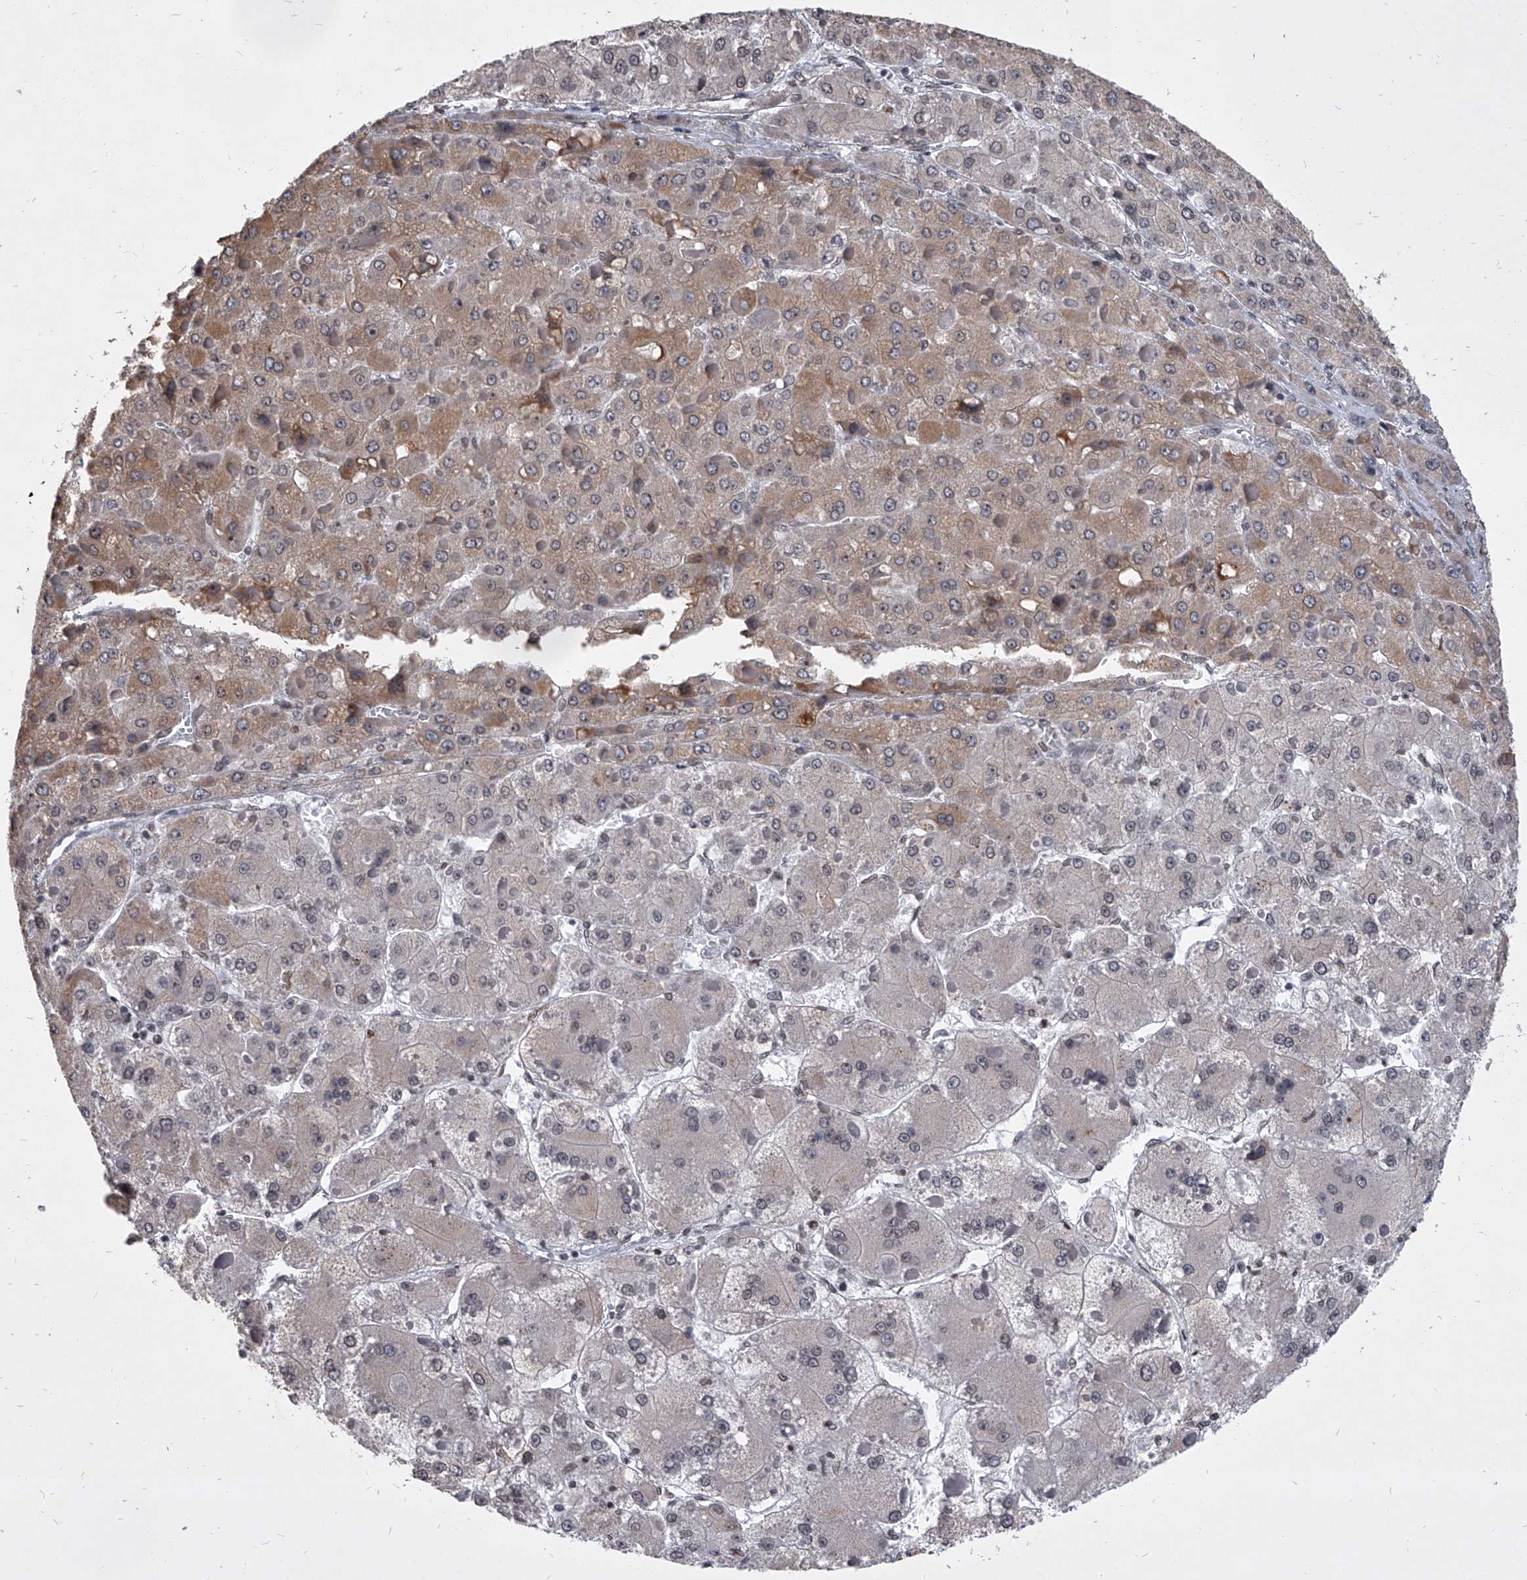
{"staining": {"intensity": "moderate", "quantity": "25%-75%", "location": "cytoplasmic/membranous,nuclear"}, "tissue": "liver cancer", "cell_type": "Tumor cells", "image_type": "cancer", "snomed": [{"axis": "morphology", "description": "Carcinoma, Hepatocellular, NOS"}, {"axis": "topography", "description": "Liver"}], "caption": "Liver cancer (hepatocellular carcinoma) was stained to show a protein in brown. There is medium levels of moderate cytoplasmic/membranous and nuclear positivity in approximately 25%-75% of tumor cells. (DAB IHC with brightfield microscopy, high magnification).", "gene": "PPIL4", "patient": {"sex": "female", "age": 73}}